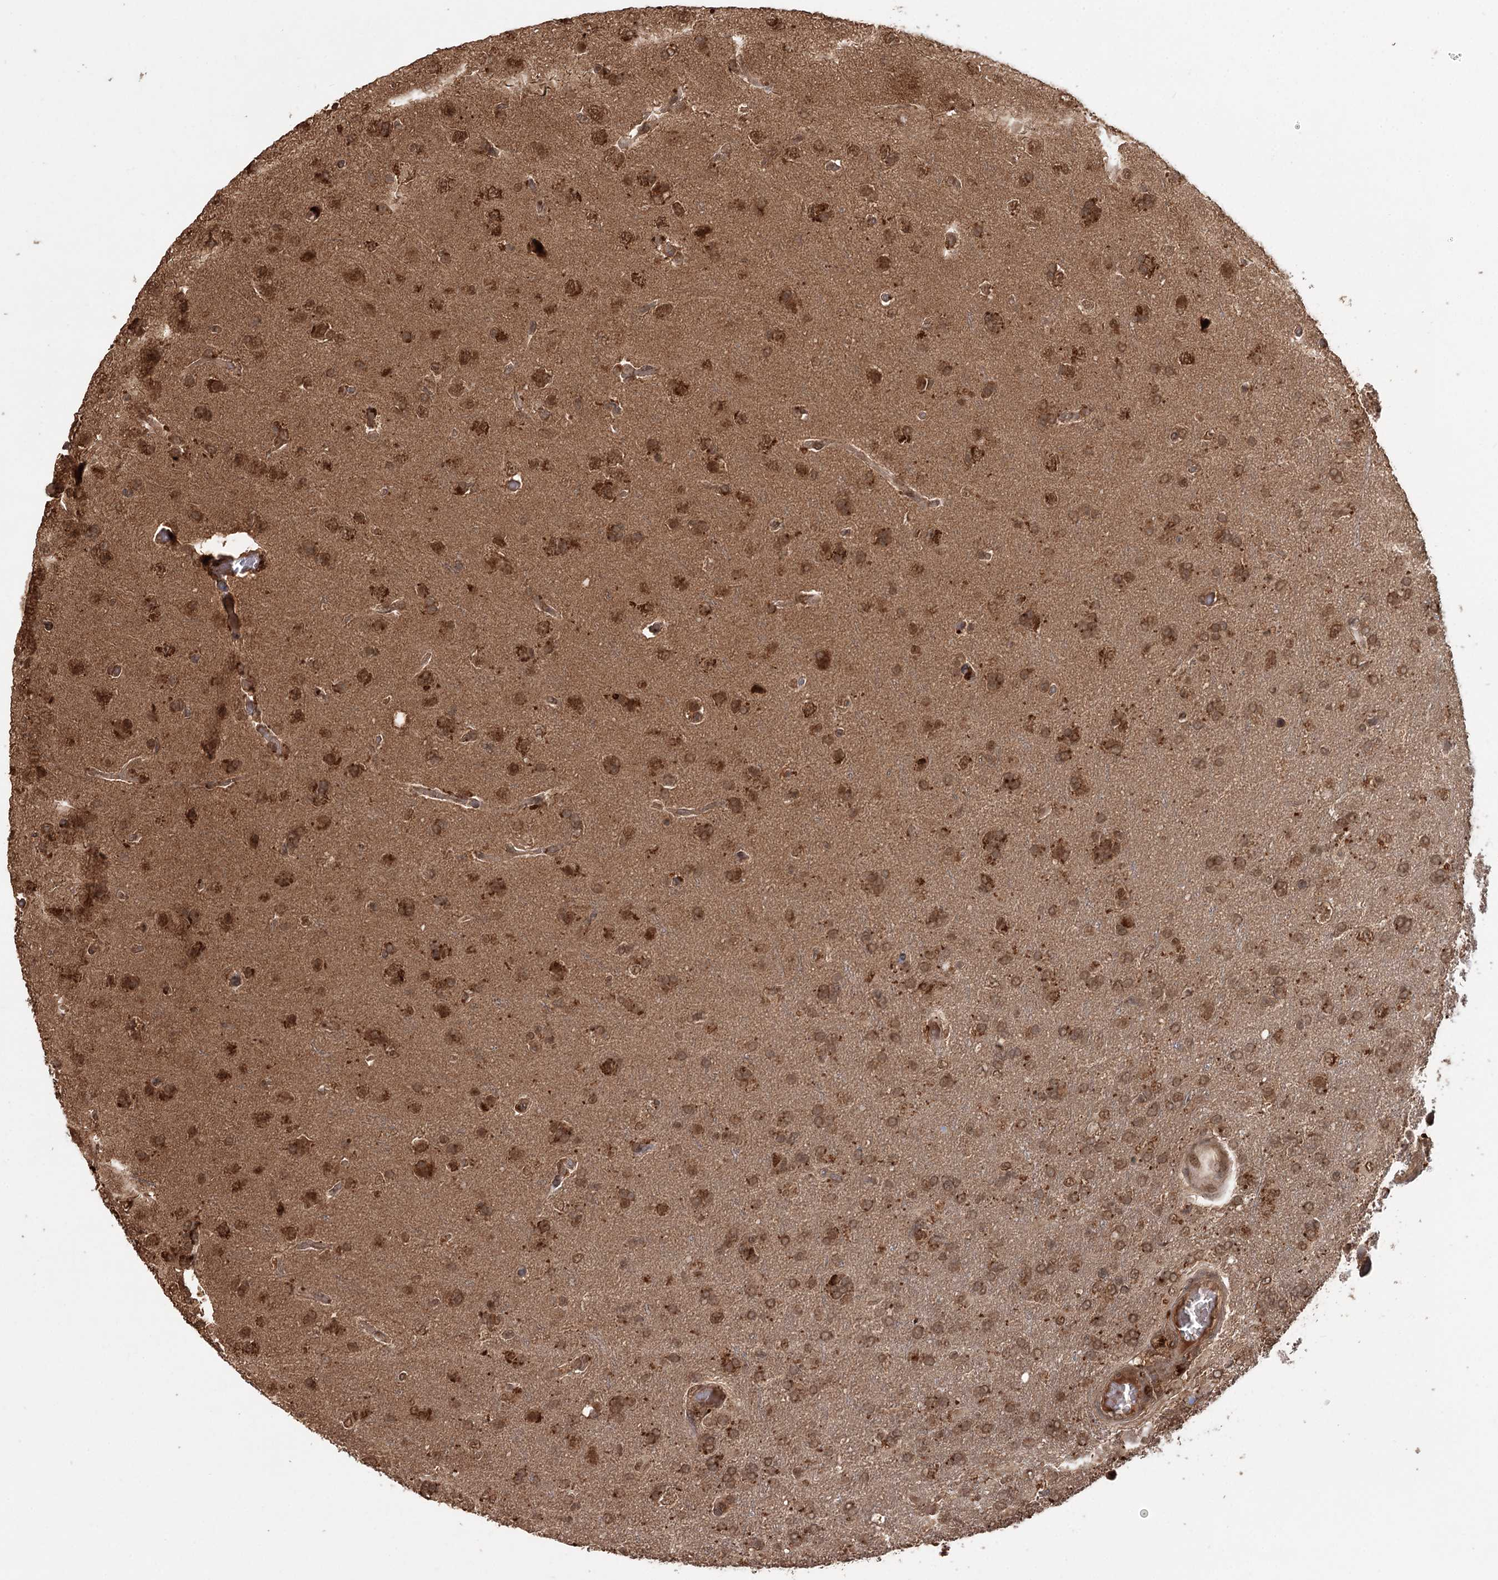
{"staining": {"intensity": "moderate", "quantity": ">75%", "location": "cytoplasmic/membranous,nuclear"}, "tissue": "glioma", "cell_type": "Tumor cells", "image_type": "cancer", "snomed": [{"axis": "morphology", "description": "Glioma, malignant, High grade"}, {"axis": "topography", "description": "Brain"}], "caption": "Human glioma stained with a brown dye demonstrates moderate cytoplasmic/membranous and nuclear positive positivity in approximately >75% of tumor cells.", "gene": "N6AMT1", "patient": {"sex": "male", "age": 61}}